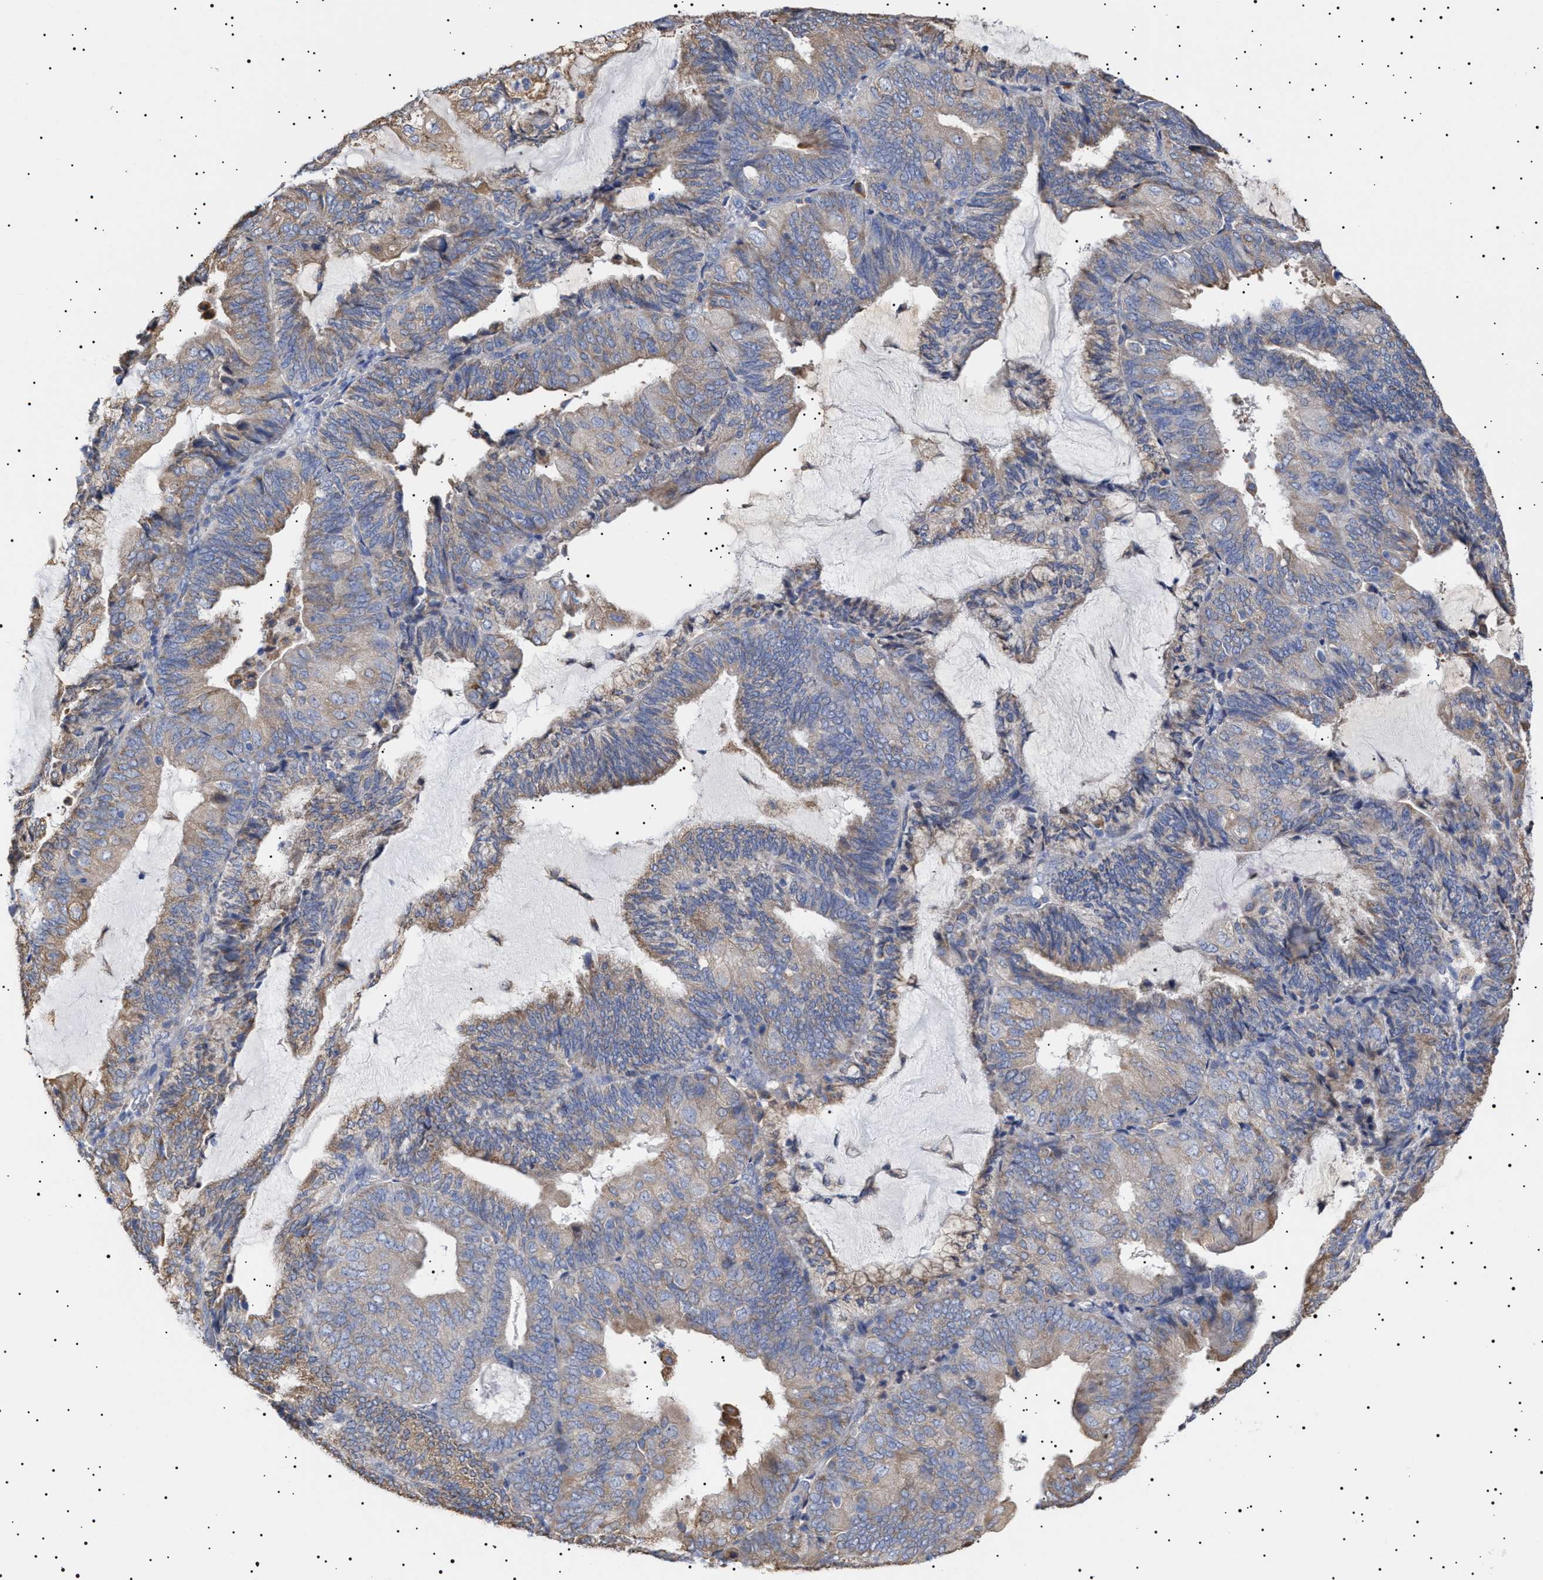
{"staining": {"intensity": "weak", "quantity": ">75%", "location": "cytoplasmic/membranous"}, "tissue": "endometrial cancer", "cell_type": "Tumor cells", "image_type": "cancer", "snomed": [{"axis": "morphology", "description": "Adenocarcinoma, NOS"}, {"axis": "topography", "description": "Endometrium"}], "caption": "Protein staining shows weak cytoplasmic/membranous positivity in about >75% of tumor cells in endometrial cancer.", "gene": "ERCC6L2", "patient": {"sex": "female", "age": 81}}